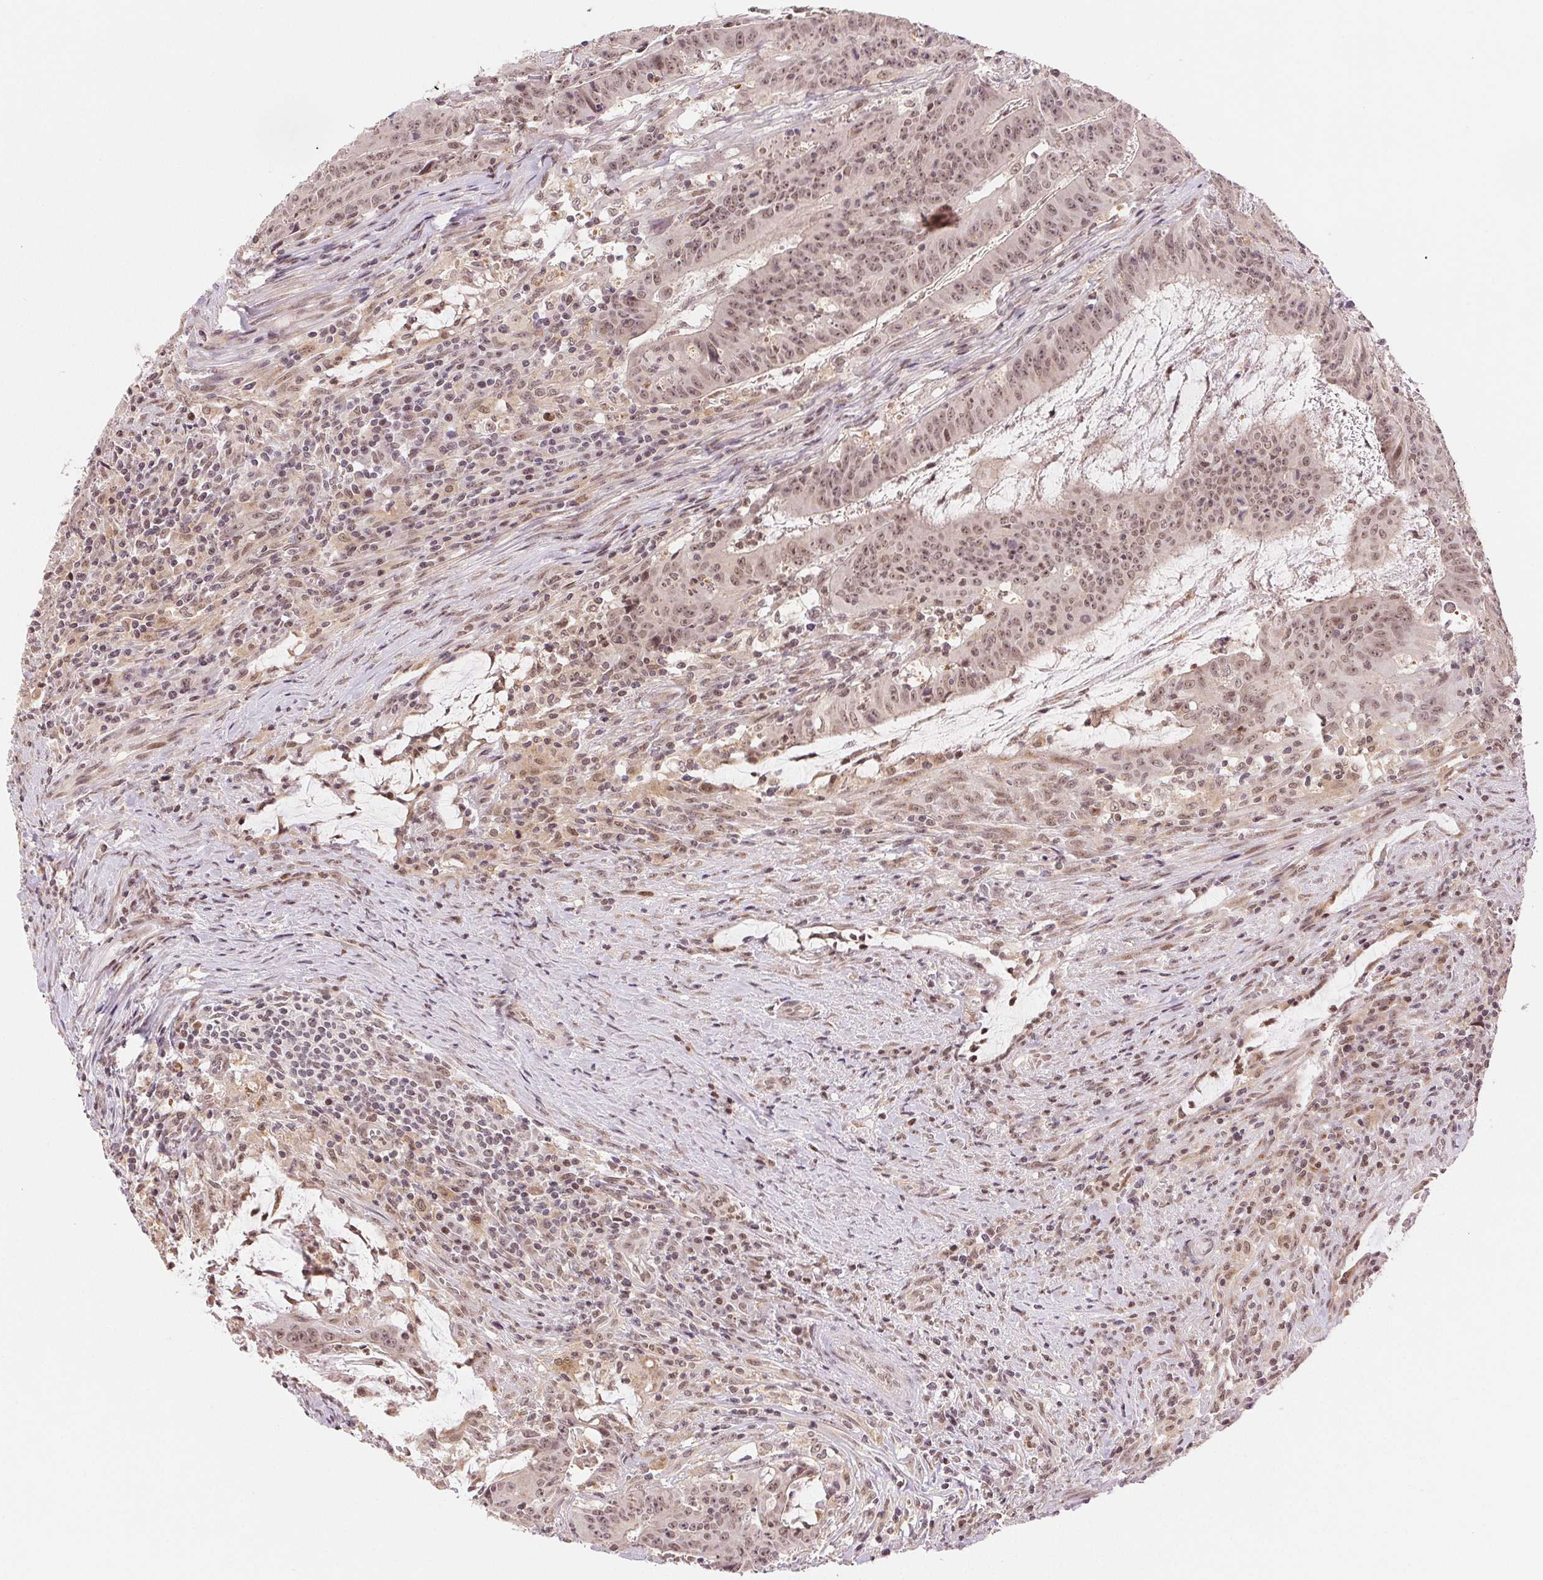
{"staining": {"intensity": "moderate", "quantity": ">75%", "location": "nuclear"}, "tissue": "colorectal cancer", "cell_type": "Tumor cells", "image_type": "cancer", "snomed": [{"axis": "morphology", "description": "Adenocarcinoma, NOS"}, {"axis": "topography", "description": "Colon"}], "caption": "Immunohistochemical staining of adenocarcinoma (colorectal) demonstrates moderate nuclear protein staining in about >75% of tumor cells.", "gene": "GRHL3", "patient": {"sex": "male", "age": 33}}